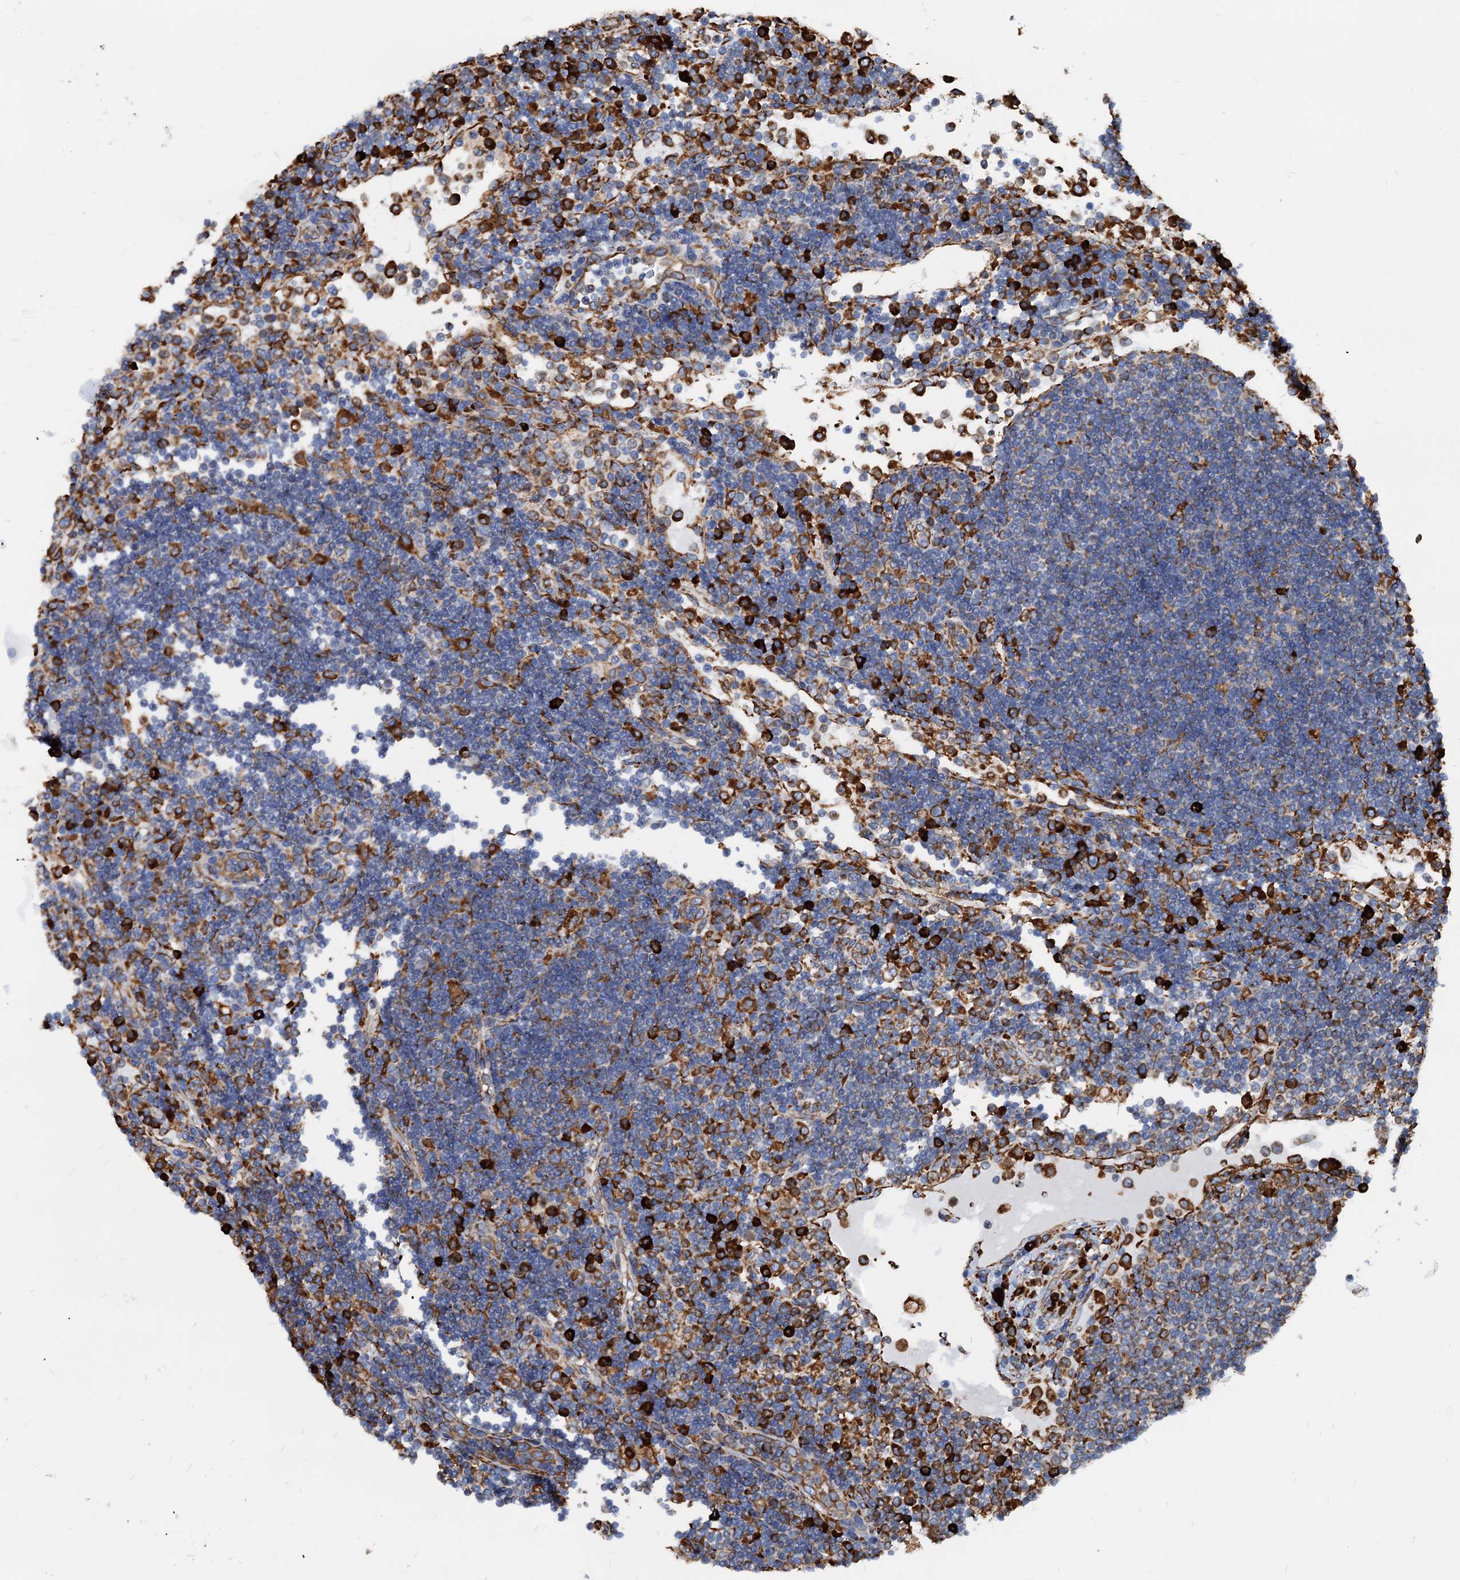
{"staining": {"intensity": "strong", "quantity": "25%-75%", "location": "cytoplasmic/membranous"}, "tissue": "lymph node", "cell_type": "Germinal center cells", "image_type": "normal", "snomed": [{"axis": "morphology", "description": "Normal tissue, NOS"}, {"axis": "topography", "description": "Lymph node"}], "caption": "A high amount of strong cytoplasmic/membranous expression is present in about 25%-75% of germinal center cells in unremarkable lymph node.", "gene": "HSPA5", "patient": {"sex": "female", "age": 53}}